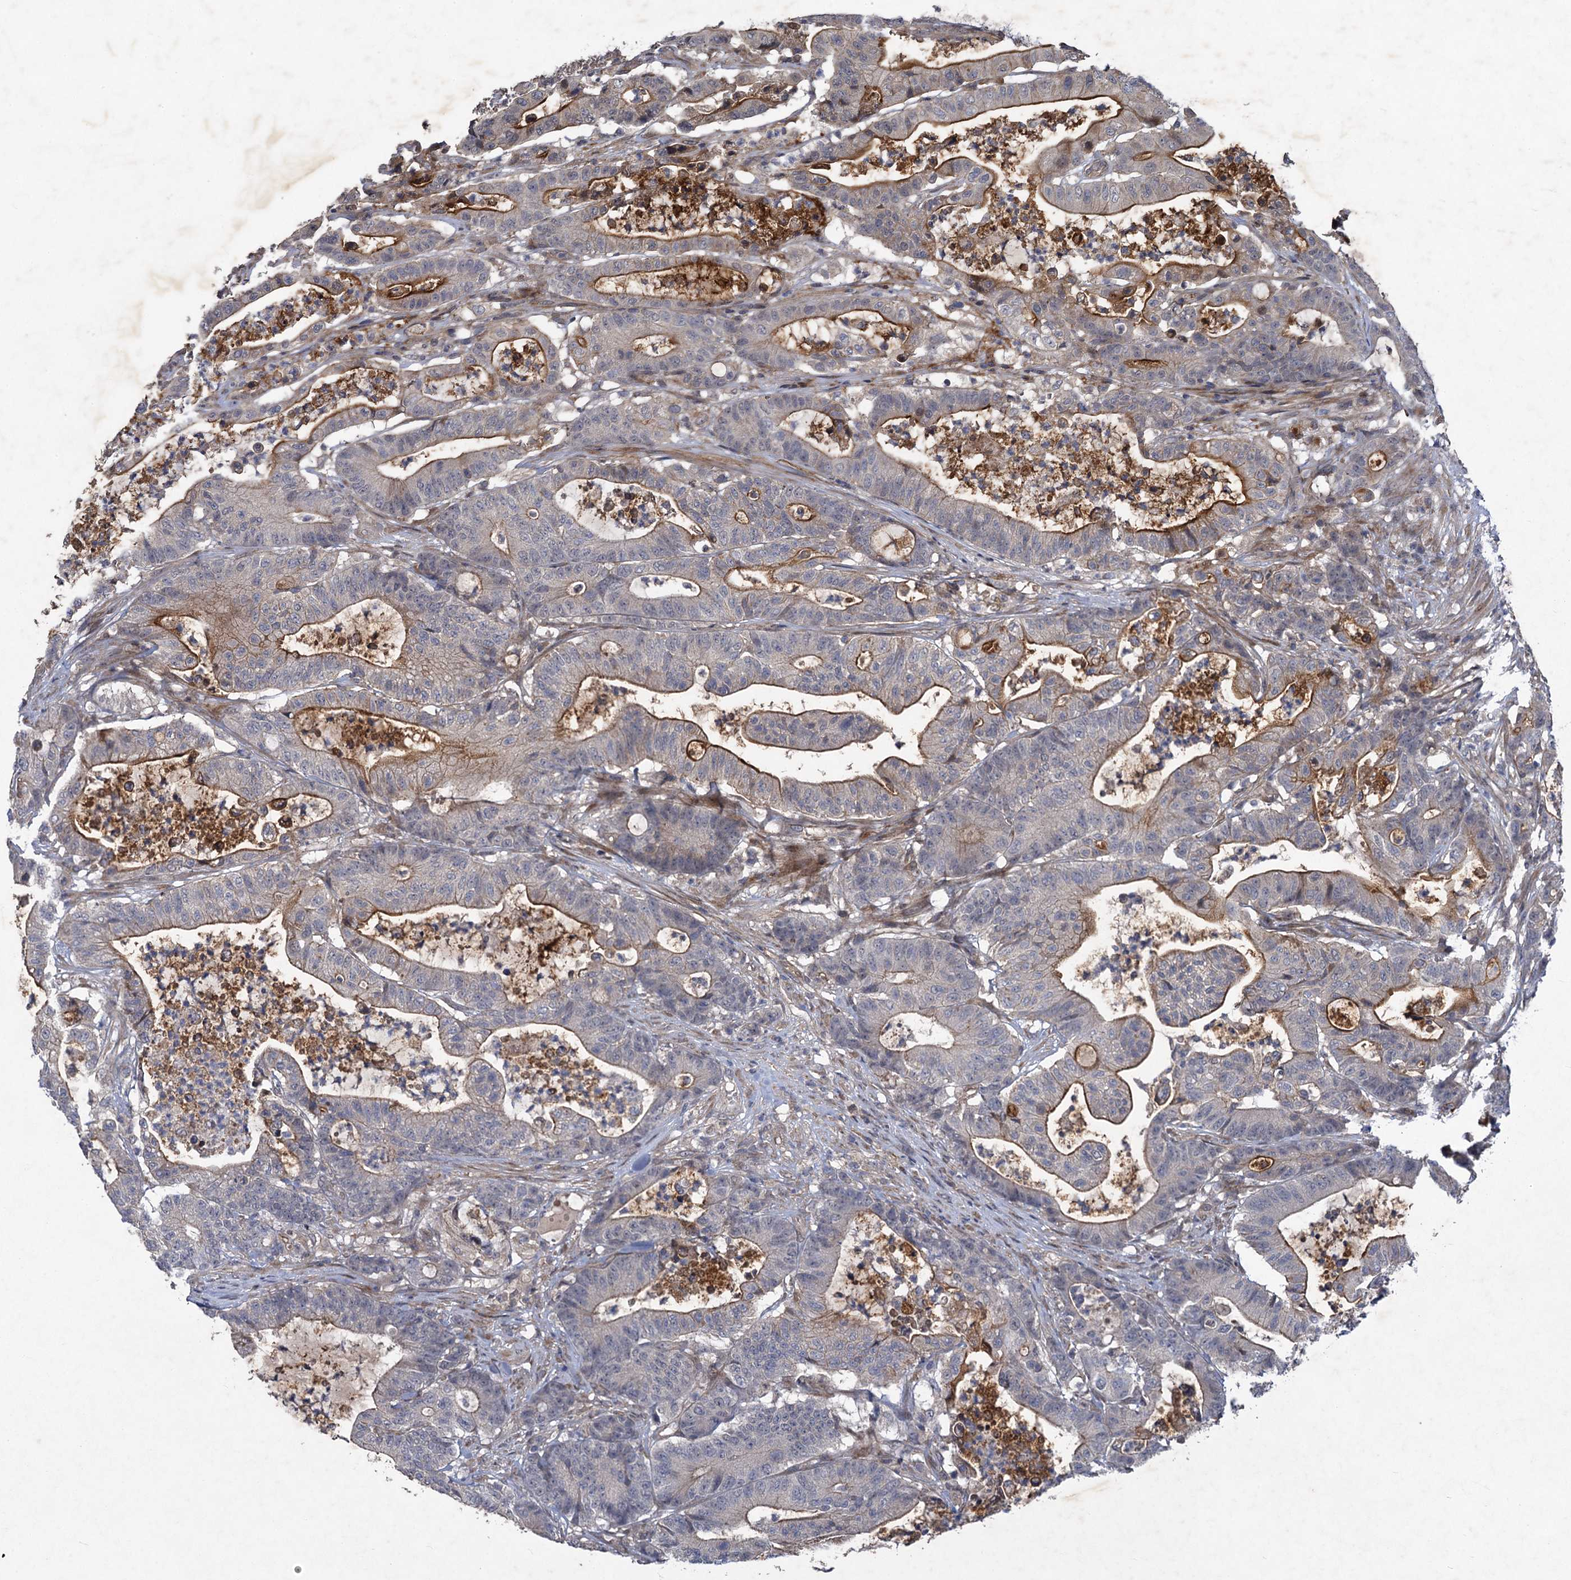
{"staining": {"intensity": "moderate", "quantity": "<25%", "location": "cytoplasmic/membranous"}, "tissue": "colorectal cancer", "cell_type": "Tumor cells", "image_type": "cancer", "snomed": [{"axis": "morphology", "description": "Adenocarcinoma, NOS"}, {"axis": "topography", "description": "Colon"}], "caption": "Immunohistochemical staining of colorectal cancer (adenocarcinoma) shows low levels of moderate cytoplasmic/membranous staining in approximately <25% of tumor cells.", "gene": "NUDT22", "patient": {"sex": "female", "age": 84}}